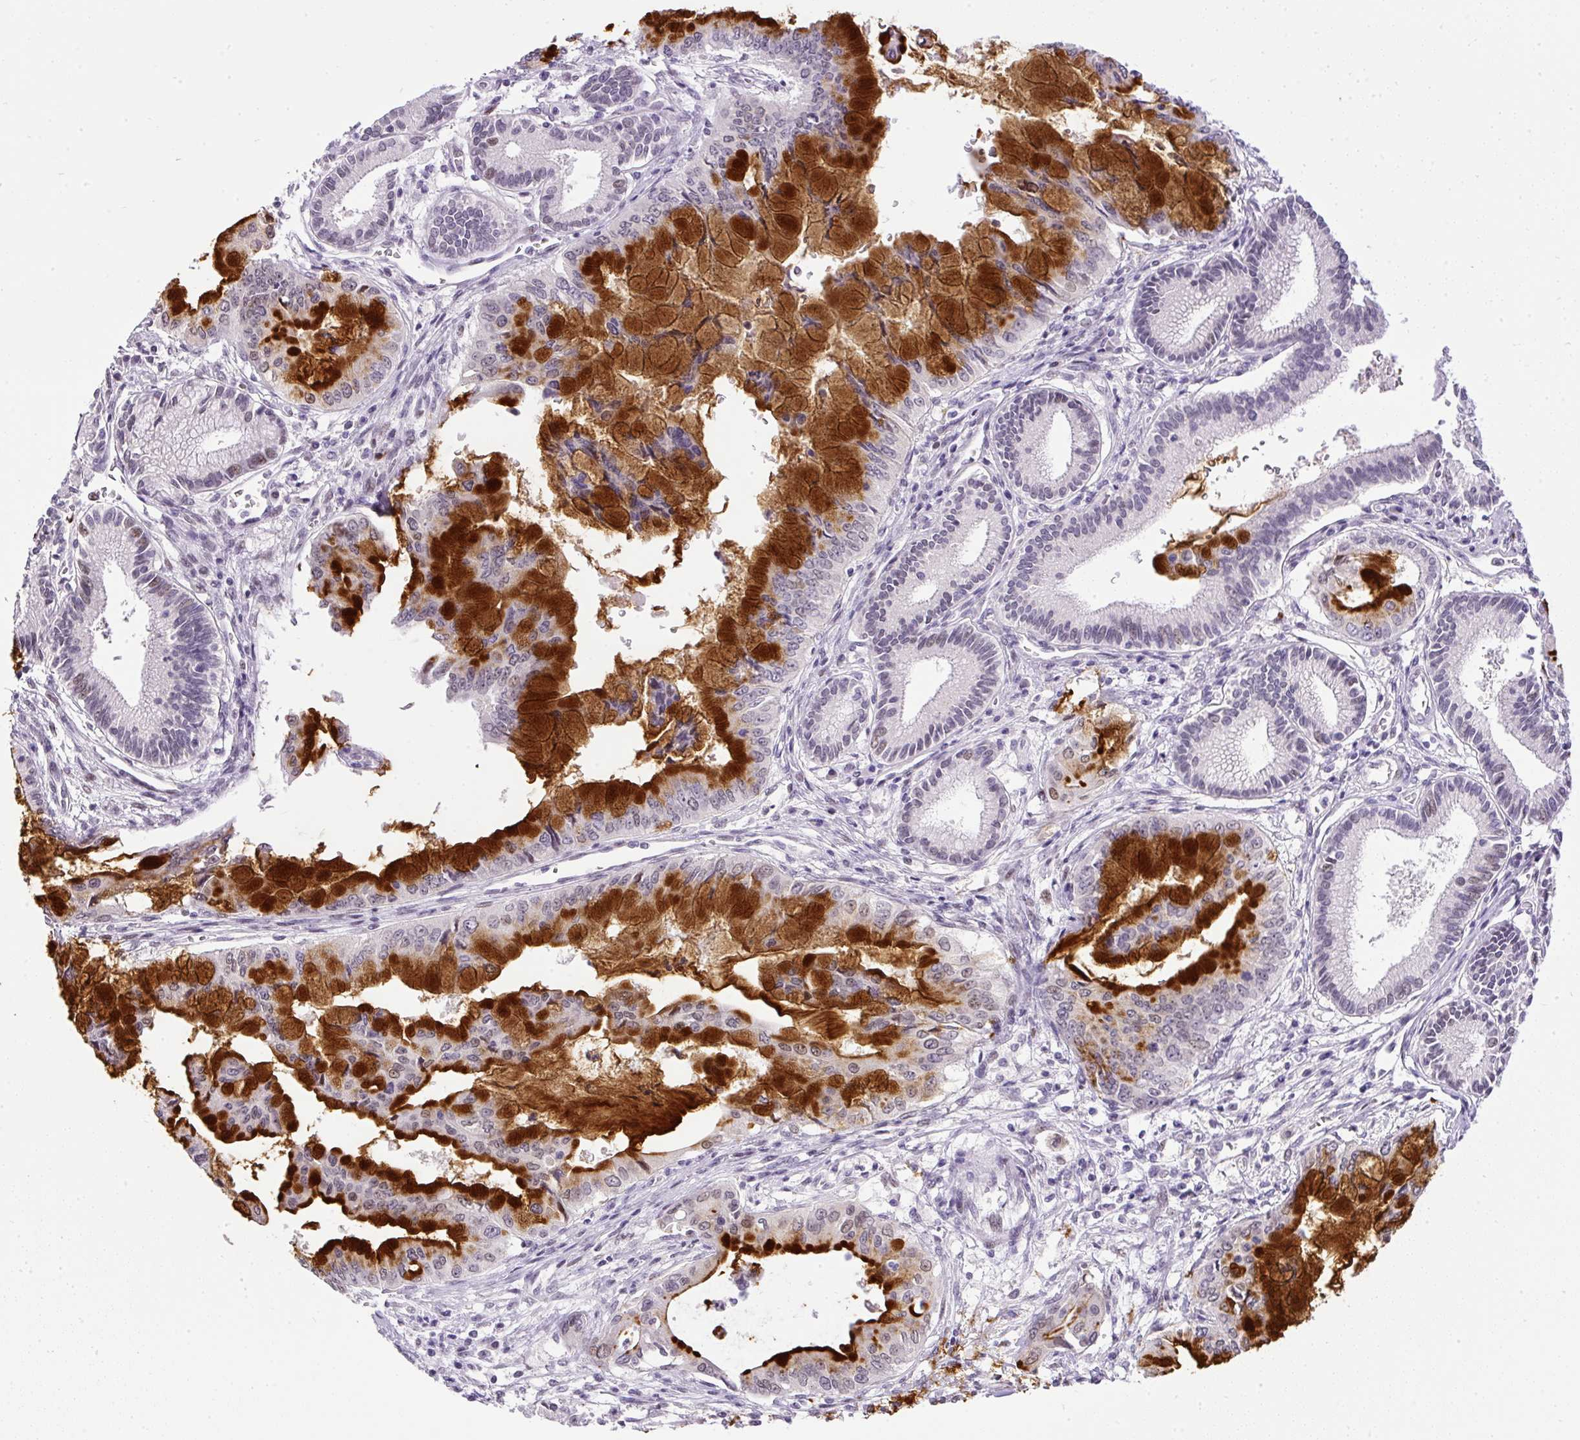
{"staining": {"intensity": "strong", "quantity": "25%-75%", "location": "cytoplasmic/membranous,nuclear"}, "tissue": "pancreatic cancer", "cell_type": "Tumor cells", "image_type": "cancer", "snomed": [{"axis": "morphology", "description": "Adenocarcinoma, NOS"}, {"axis": "topography", "description": "Pancreas"}], "caption": "Immunohistochemistry photomicrograph of neoplastic tissue: human pancreatic cancer (adenocarcinoma) stained using IHC displays high levels of strong protein expression localized specifically in the cytoplasmic/membranous and nuclear of tumor cells, appearing as a cytoplasmic/membranous and nuclear brown color.", "gene": "WNT10B", "patient": {"sex": "male", "age": 46}}